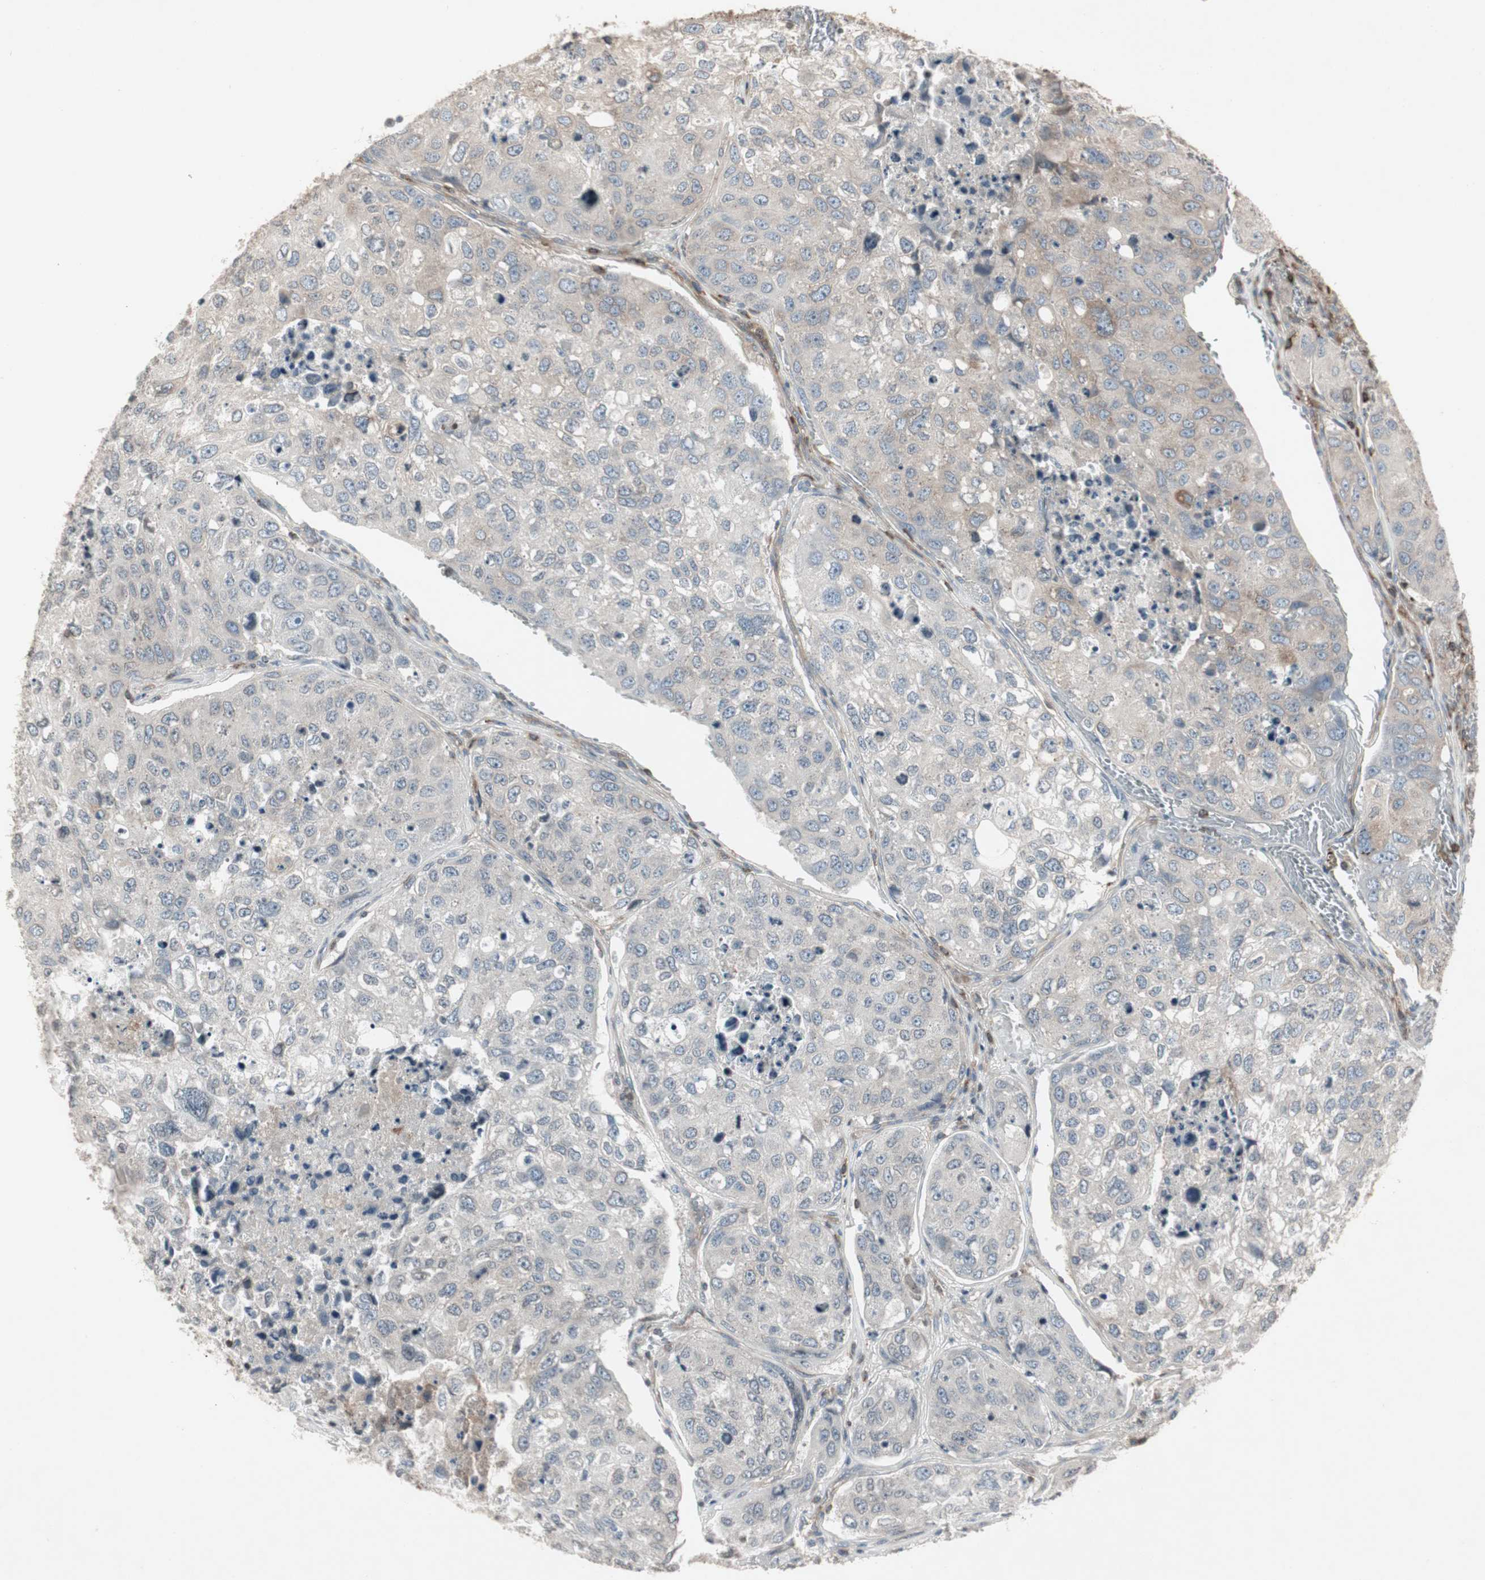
{"staining": {"intensity": "weak", "quantity": "25%-75%", "location": "cytoplasmic/membranous"}, "tissue": "urothelial cancer", "cell_type": "Tumor cells", "image_type": "cancer", "snomed": [{"axis": "morphology", "description": "Urothelial carcinoma, High grade"}, {"axis": "topography", "description": "Lymph node"}, {"axis": "topography", "description": "Urinary bladder"}], "caption": "Weak cytoplasmic/membranous protein positivity is identified in approximately 25%-75% of tumor cells in urothelial cancer.", "gene": "ARHGEF1", "patient": {"sex": "male", "age": 51}}